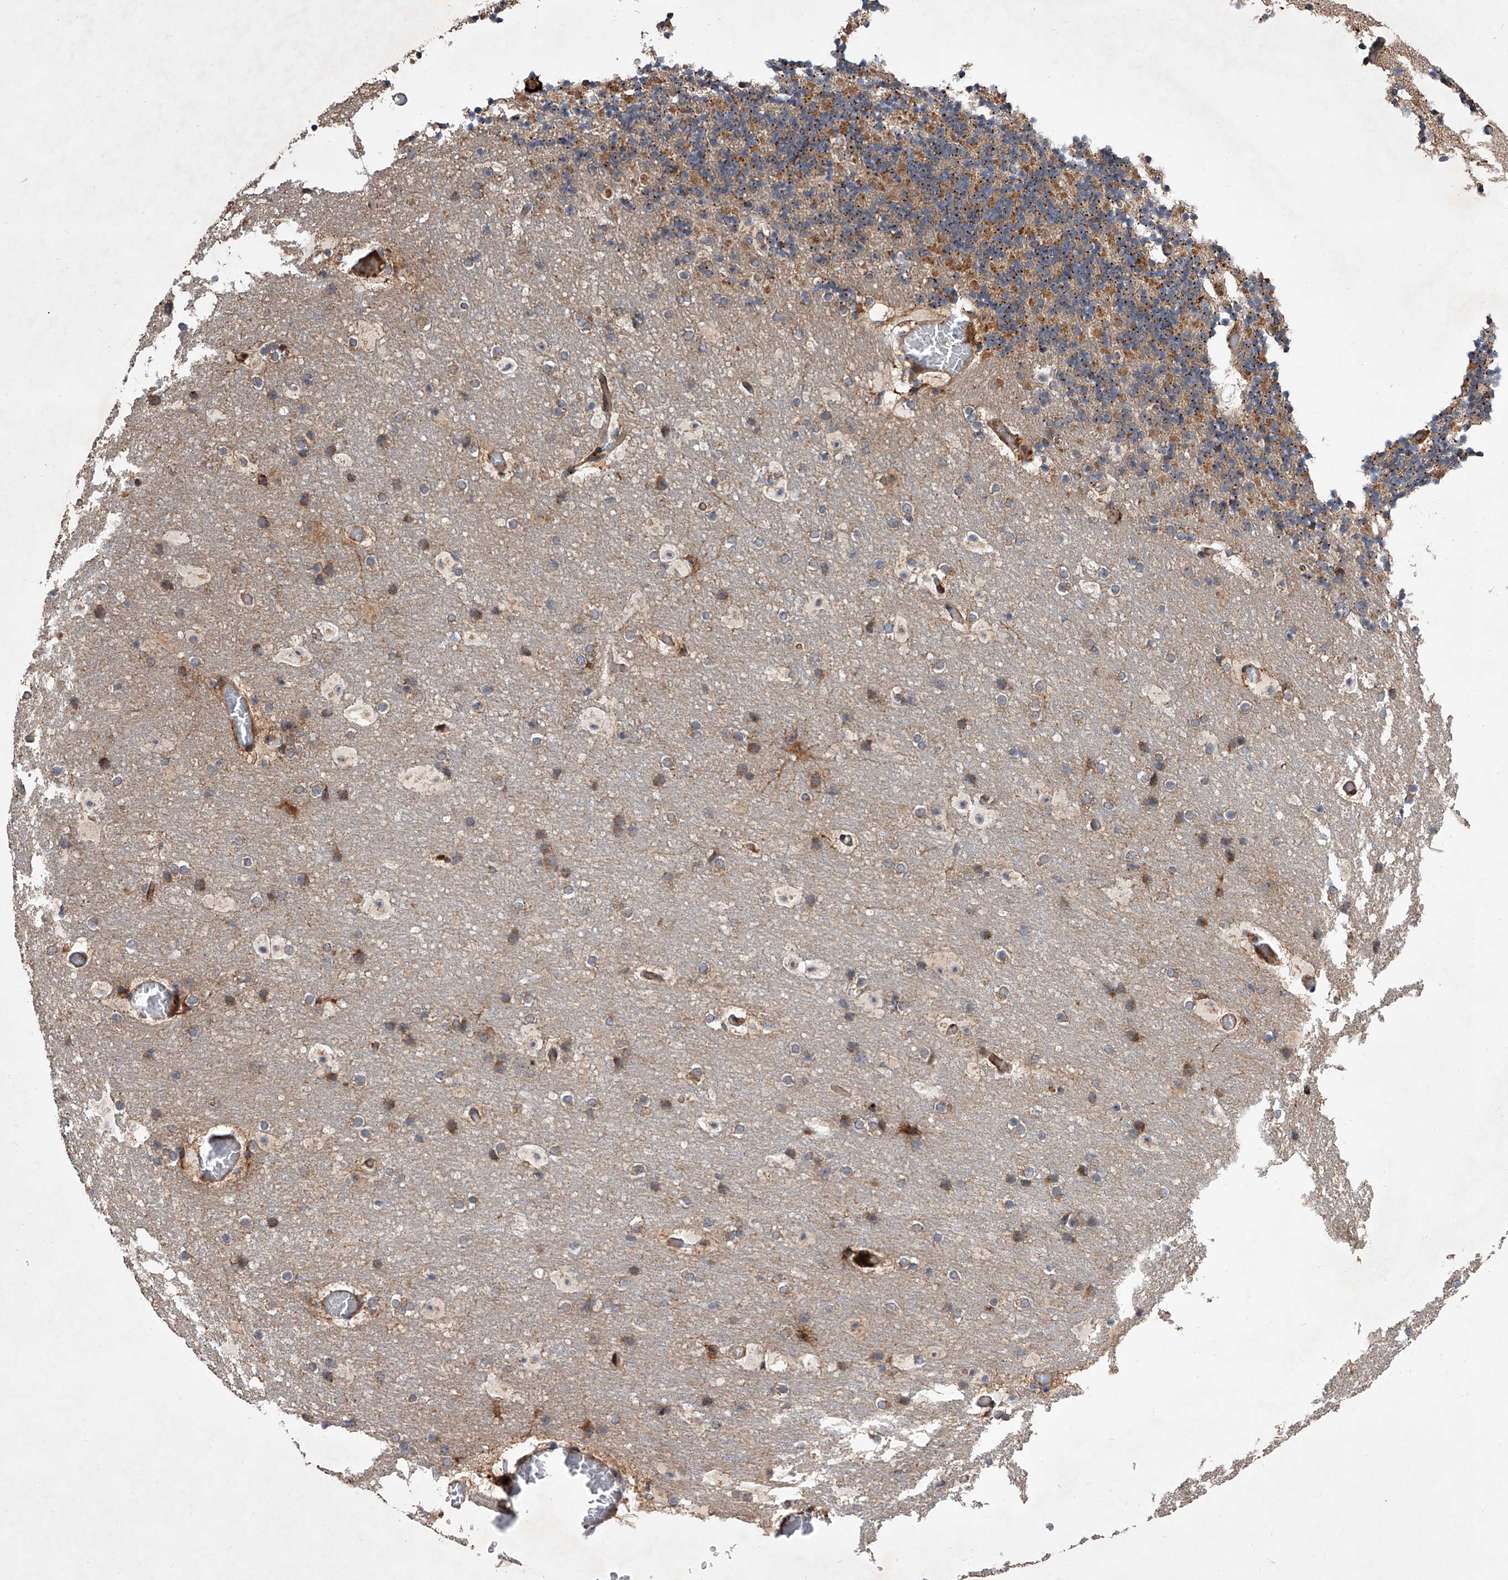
{"staining": {"intensity": "strong", "quantity": ">75%", "location": "cytoplasmic/membranous"}, "tissue": "cerebellum", "cell_type": "Cells in granular layer", "image_type": "normal", "snomed": [{"axis": "morphology", "description": "Normal tissue, NOS"}, {"axis": "topography", "description": "Cerebellum"}], "caption": "Immunohistochemical staining of benign cerebellum displays >75% levels of strong cytoplasmic/membranous protein positivity in about >75% of cells in granular layer. (Stains: DAB (3,3'-diaminobenzidine) in brown, nuclei in blue, Microscopy: brightfield microscopy at high magnification).", "gene": "USP47", "patient": {"sex": "male", "age": 57}}